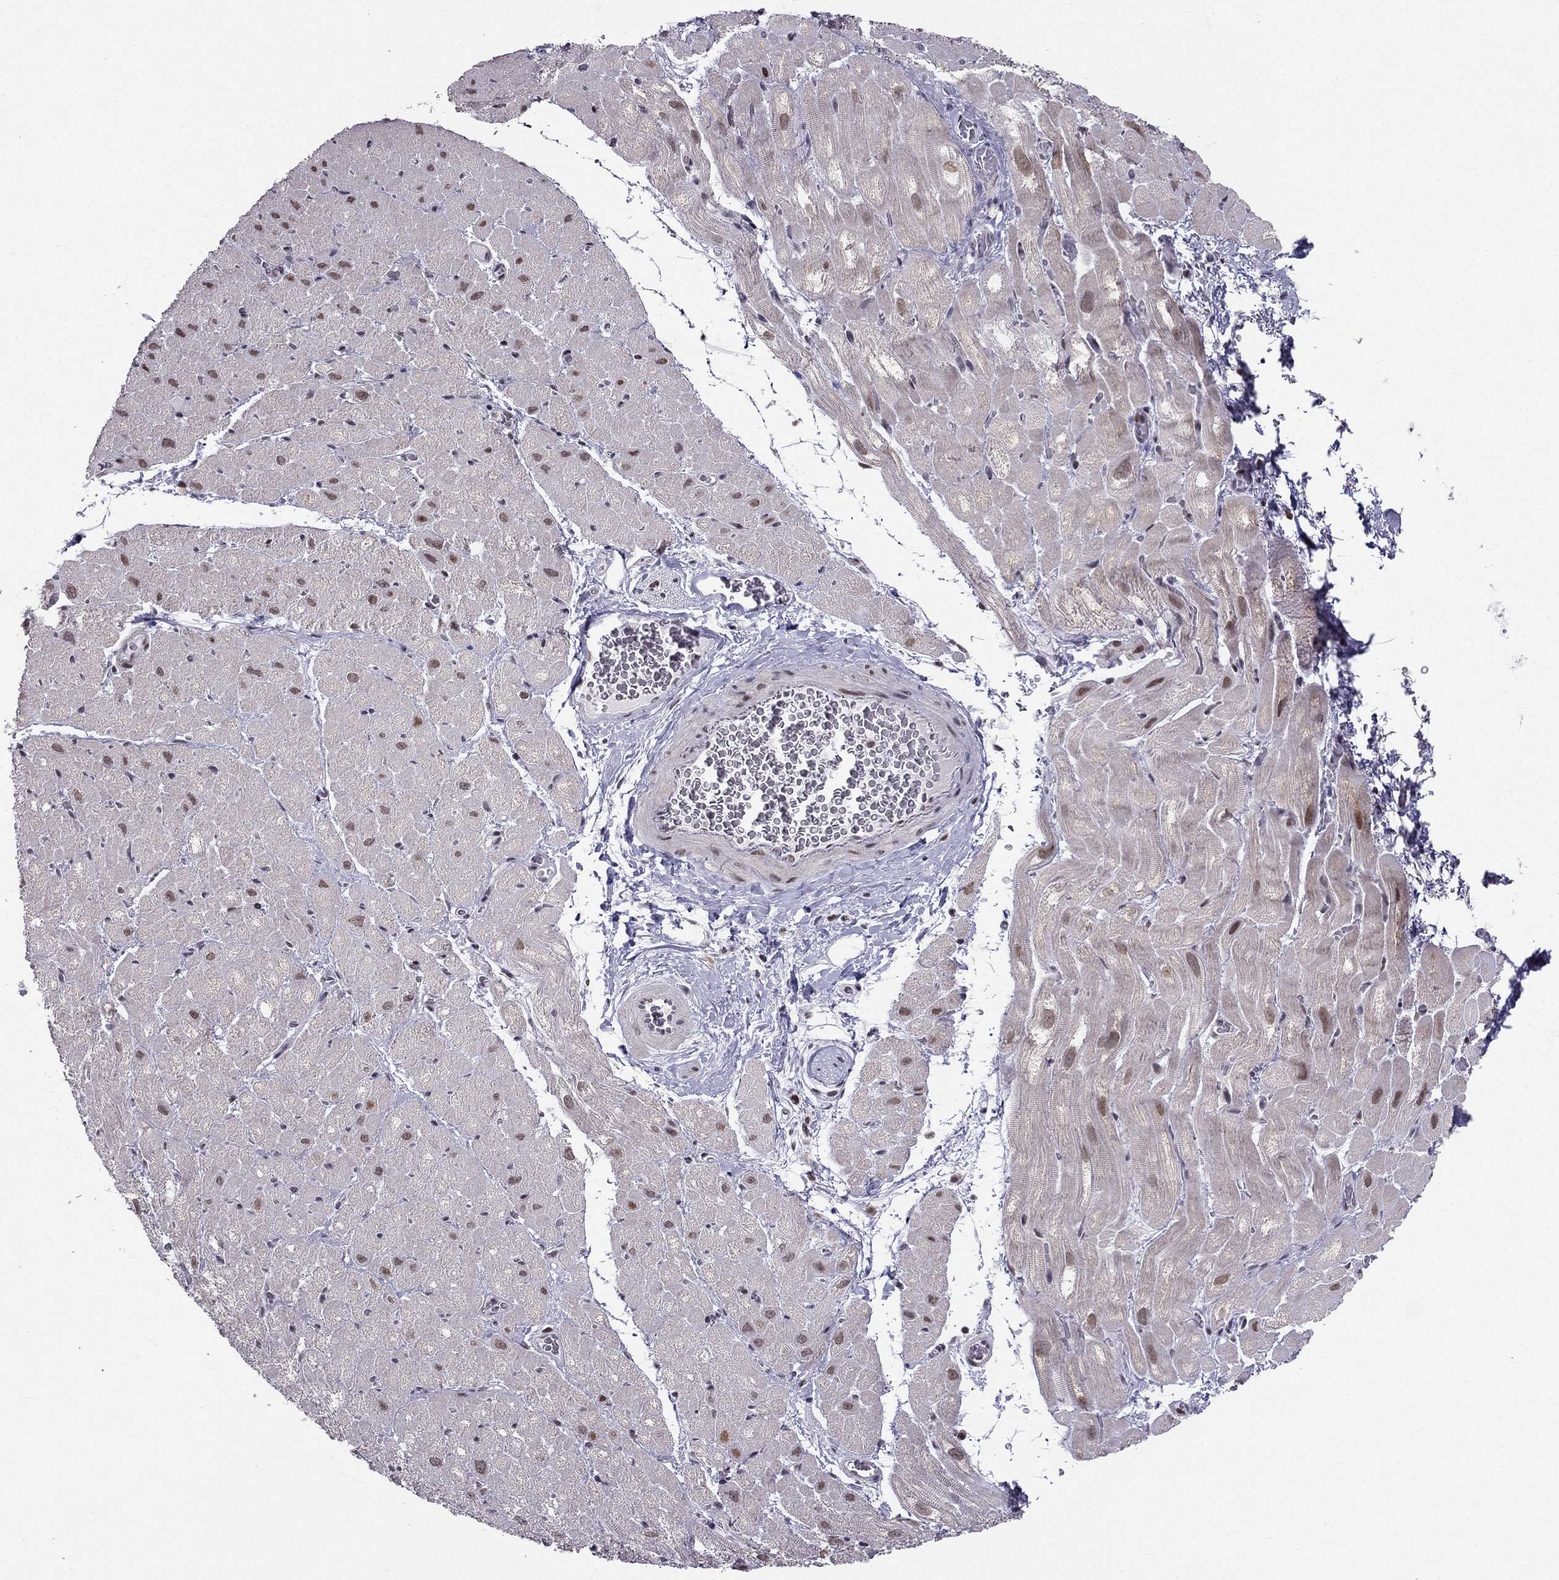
{"staining": {"intensity": "weak", "quantity": "25%-75%", "location": "nuclear"}, "tissue": "heart muscle", "cell_type": "Cardiomyocytes", "image_type": "normal", "snomed": [{"axis": "morphology", "description": "Normal tissue, NOS"}, {"axis": "topography", "description": "Heart"}], "caption": "Cardiomyocytes reveal low levels of weak nuclear positivity in about 25%-75% of cells in benign human heart muscle.", "gene": "RPRD2", "patient": {"sex": "male", "age": 61}}